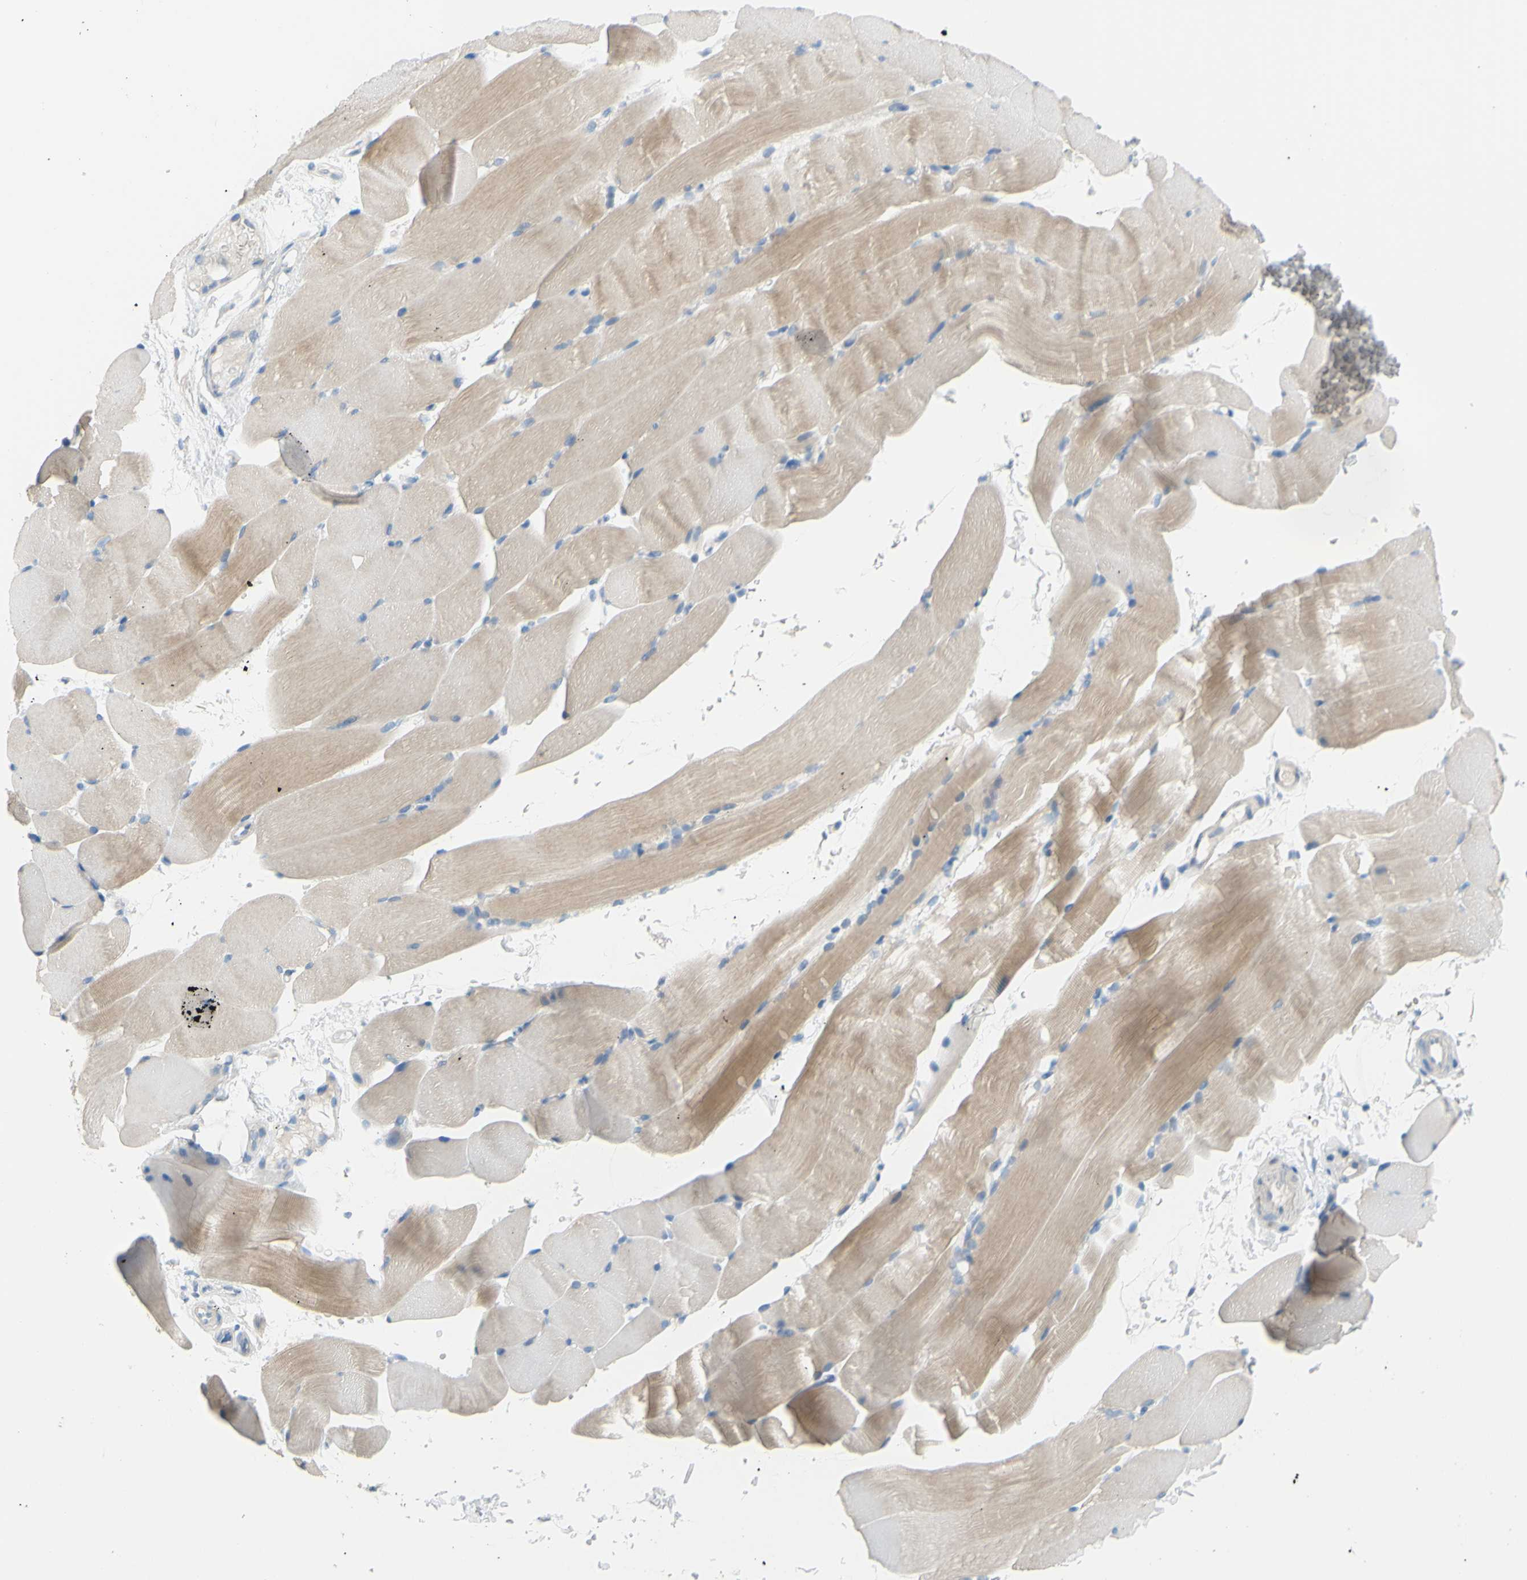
{"staining": {"intensity": "weak", "quantity": "25%-75%", "location": "cytoplasmic/membranous"}, "tissue": "skeletal muscle", "cell_type": "Myocytes", "image_type": "normal", "snomed": [{"axis": "morphology", "description": "Normal tissue, NOS"}, {"axis": "topography", "description": "Skeletal muscle"}, {"axis": "topography", "description": "Parathyroid gland"}], "caption": "Protein analysis of unremarkable skeletal muscle reveals weak cytoplasmic/membranous positivity in about 25%-75% of myocytes. The protein is stained brown, and the nuclei are stained in blue (DAB (3,3'-diaminobenzidine) IHC with brightfield microscopy, high magnification).", "gene": "SLC1A2", "patient": {"sex": "female", "age": 37}}